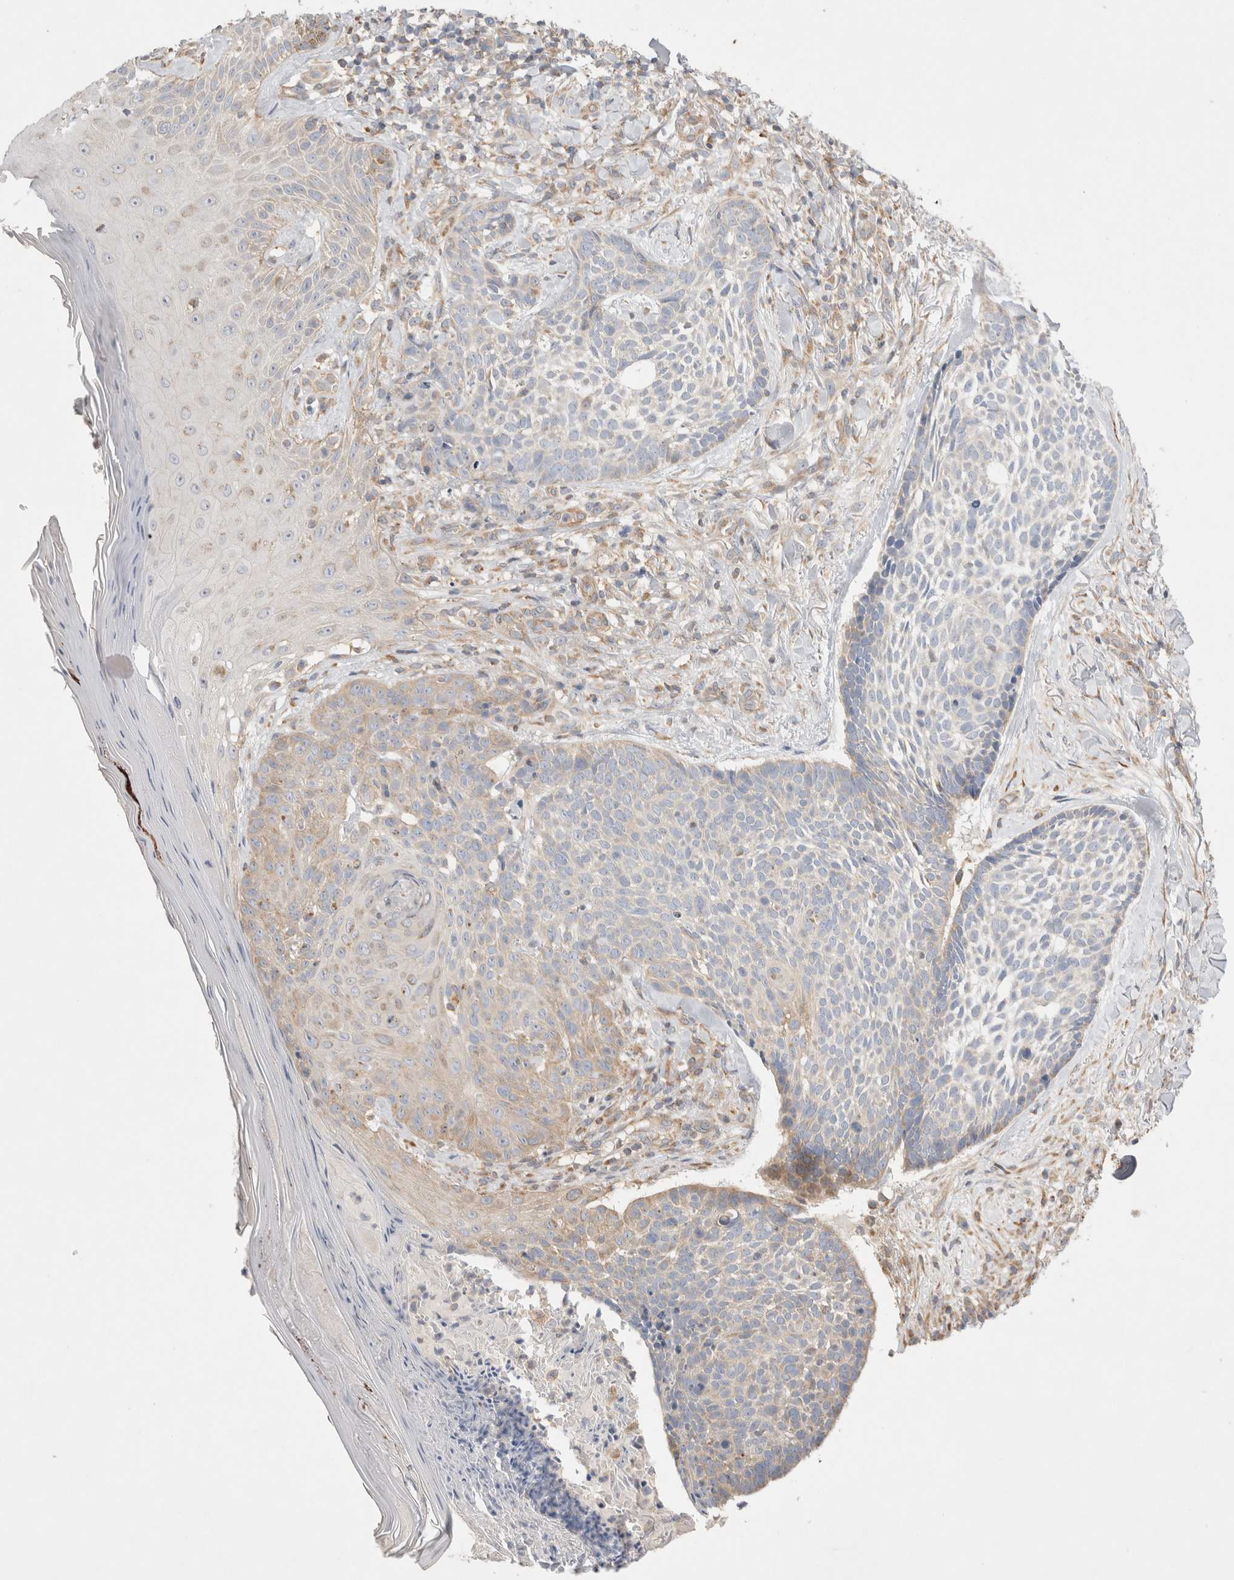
{"staining": {"intensity": "weak", "quantity": "<25%", "location": "cytoplasmic/membranous"}, "tissue": "skin cancer", "cell_type": "Tumor cells", "image_type": "cancer", "snomed": [{"axis": "morphology", "description": "Normal tissue, NOS"}, {"axis": "morphology", "description": "Basal cell carcinoma"}, {"axis": "topography", "description": "Skin"}], "caption": "Tumor cells show no significant protein expression in skin cancer (basal cell carcinoma). (IHC, brightfield microscopy, high magnification).", "gene": "TBC1D16", "patient": {"sex": "male", "age": 67}}